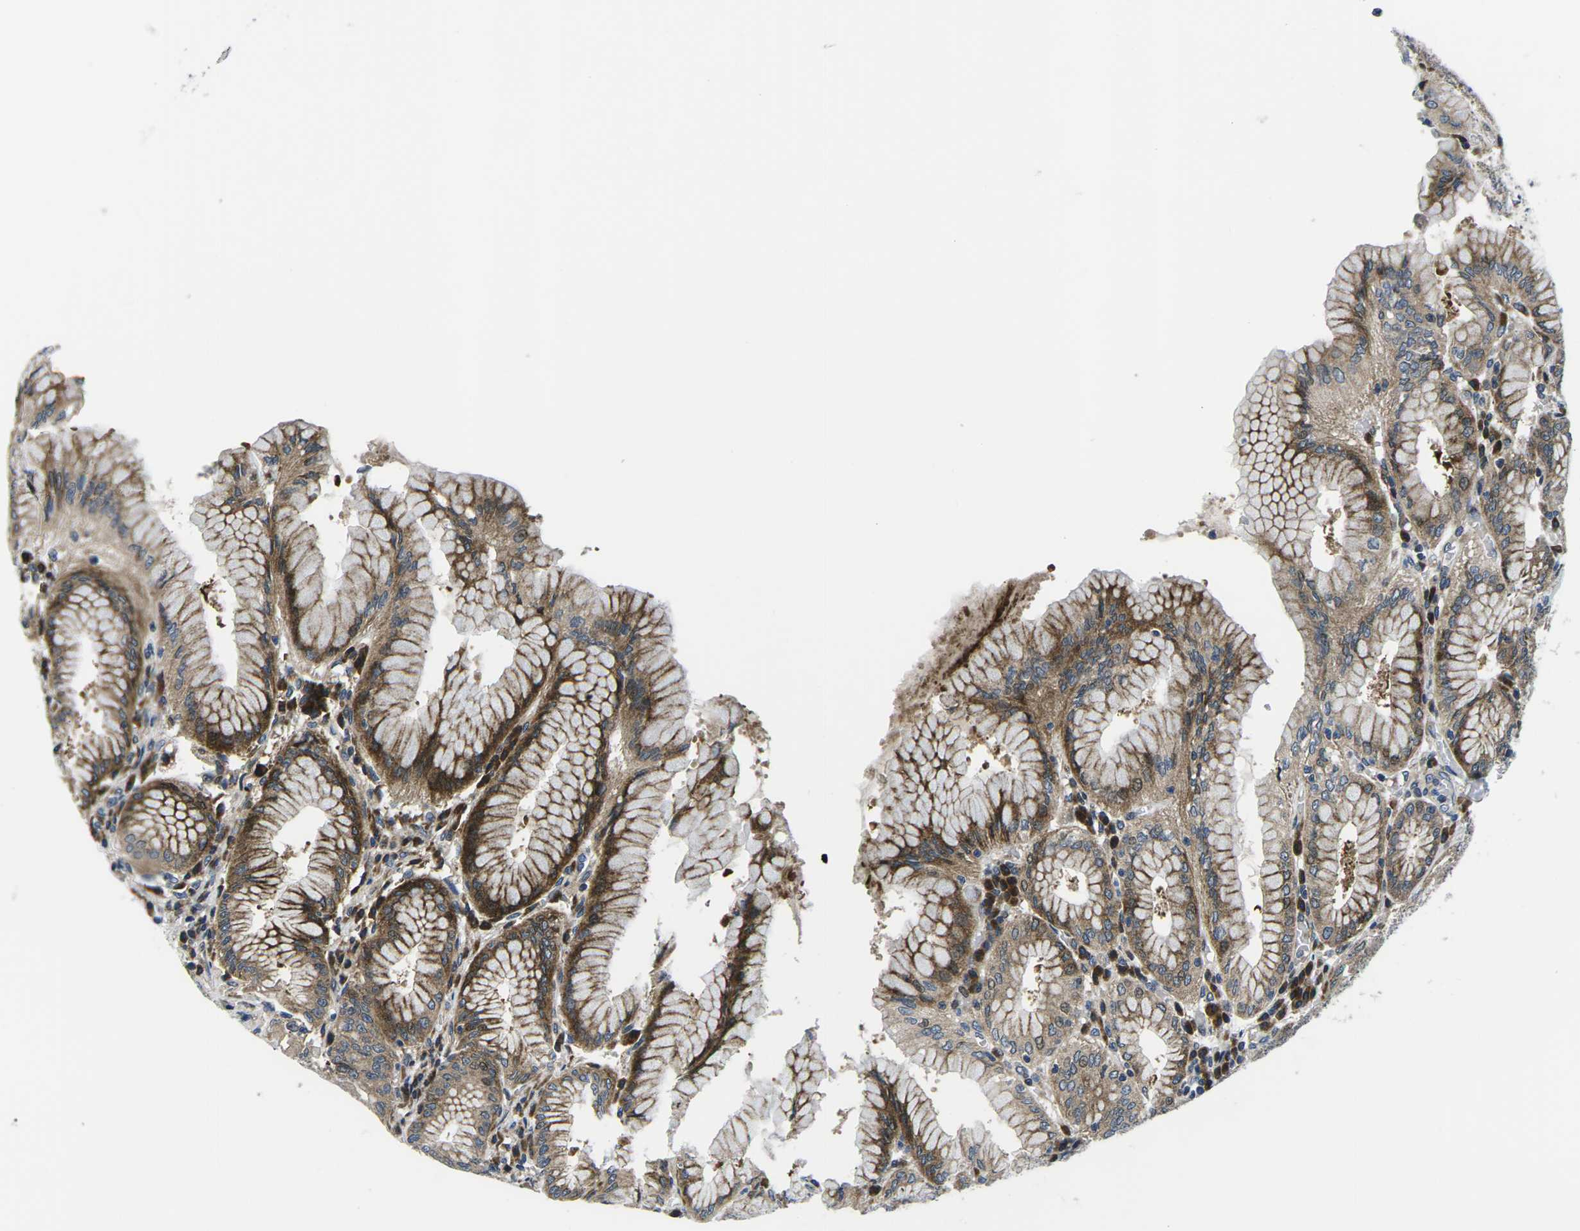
{"staining": {"intensity": "strong", "quantity": ">75%", "location": "cytoplasmic/membranous"}, "tissue": "stomach", "cell_type": "Glandular cells", "image_type": "normal", "snomed": [{"axis": "morphology", "description": "Normal tissue, NOS"}, {"axis": "topography", "description": "Stomach"}, {"axis": "topography", "description": "Stomach, lower"}], "caption": "There is high levels of strong cytoplasmic/membranous positivity in glandular cells of normal stomach, as demonstrated by immunohistochemical staining (brown color).", "gene": "EIF4E", "patient": {"sex": "female", "age": 56}}